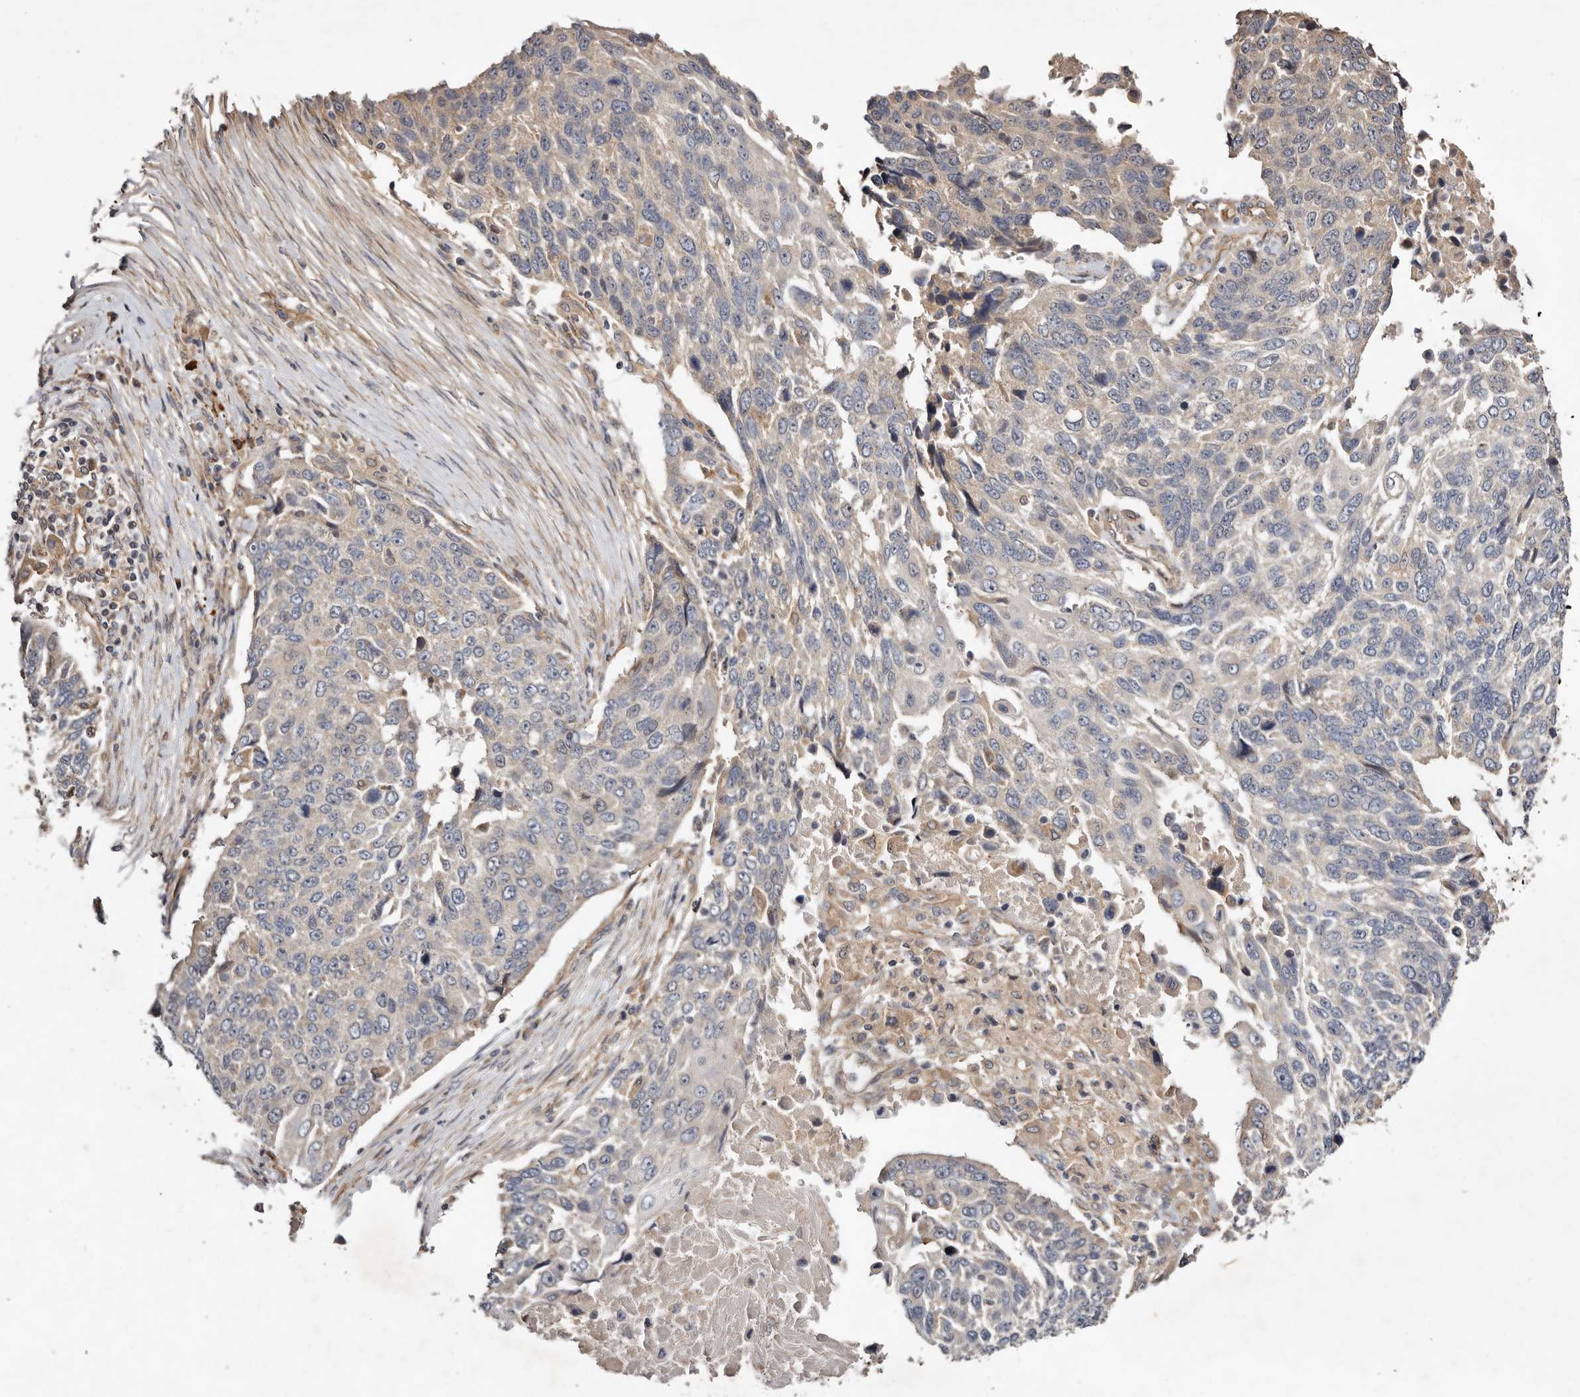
{"staining": {"intensity": "negative", "quantity": "none", "location": "none"}, "tissue": "lung cancer", "cell_type": "Tumor cells", "image_type": "cancer", "snomed": [{"axis": "morphology", "description": "Squamous cell carcinoma, NOS"}, {"axis": "topography", "description": "Lung"}], "caption": "Histopathology image shows no protein positivity in tumor cells of lung cancer (squamous cell carcinoma) tissue.", "gene": "MACF1", "patient": {"sex": "male", "age": 66}}